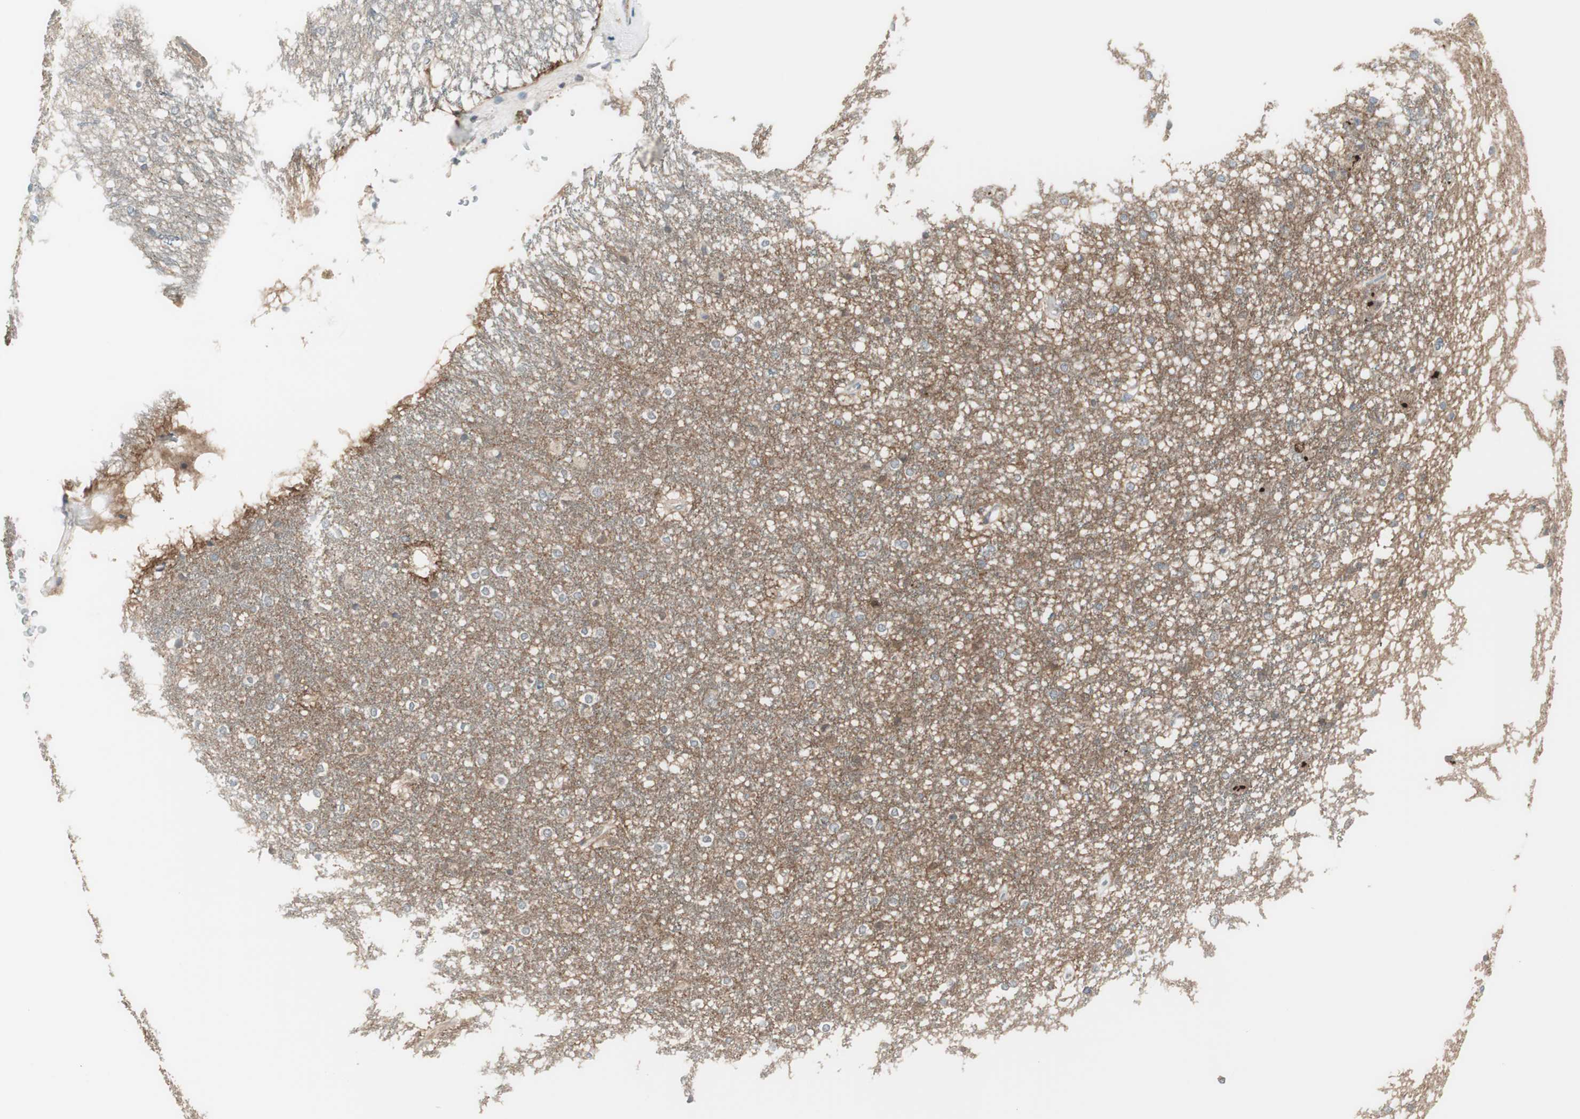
{"staining": {"intensity": "weak", "quantity": "25%-75%", "location": "cytoplasmic/membranous"}, "tissue": "caudate", "cell_type": "Glial cells", "image_type": "normal", "snomed": [{"axis": "morphology", "description": "Normal tissue, NOS"}, {"axis": "topography", "description": "Lateral ventricle wall"}], "caption": "Caudate stained with DAB (3,3'-diaminobenzidine) IHC exhibits low levels of weak cytoplasmic/membranous expression in about 25%-75% of glial cells.", "gene": "SLC9A3R1", "patient": {"sex": "female", "age": 19}}